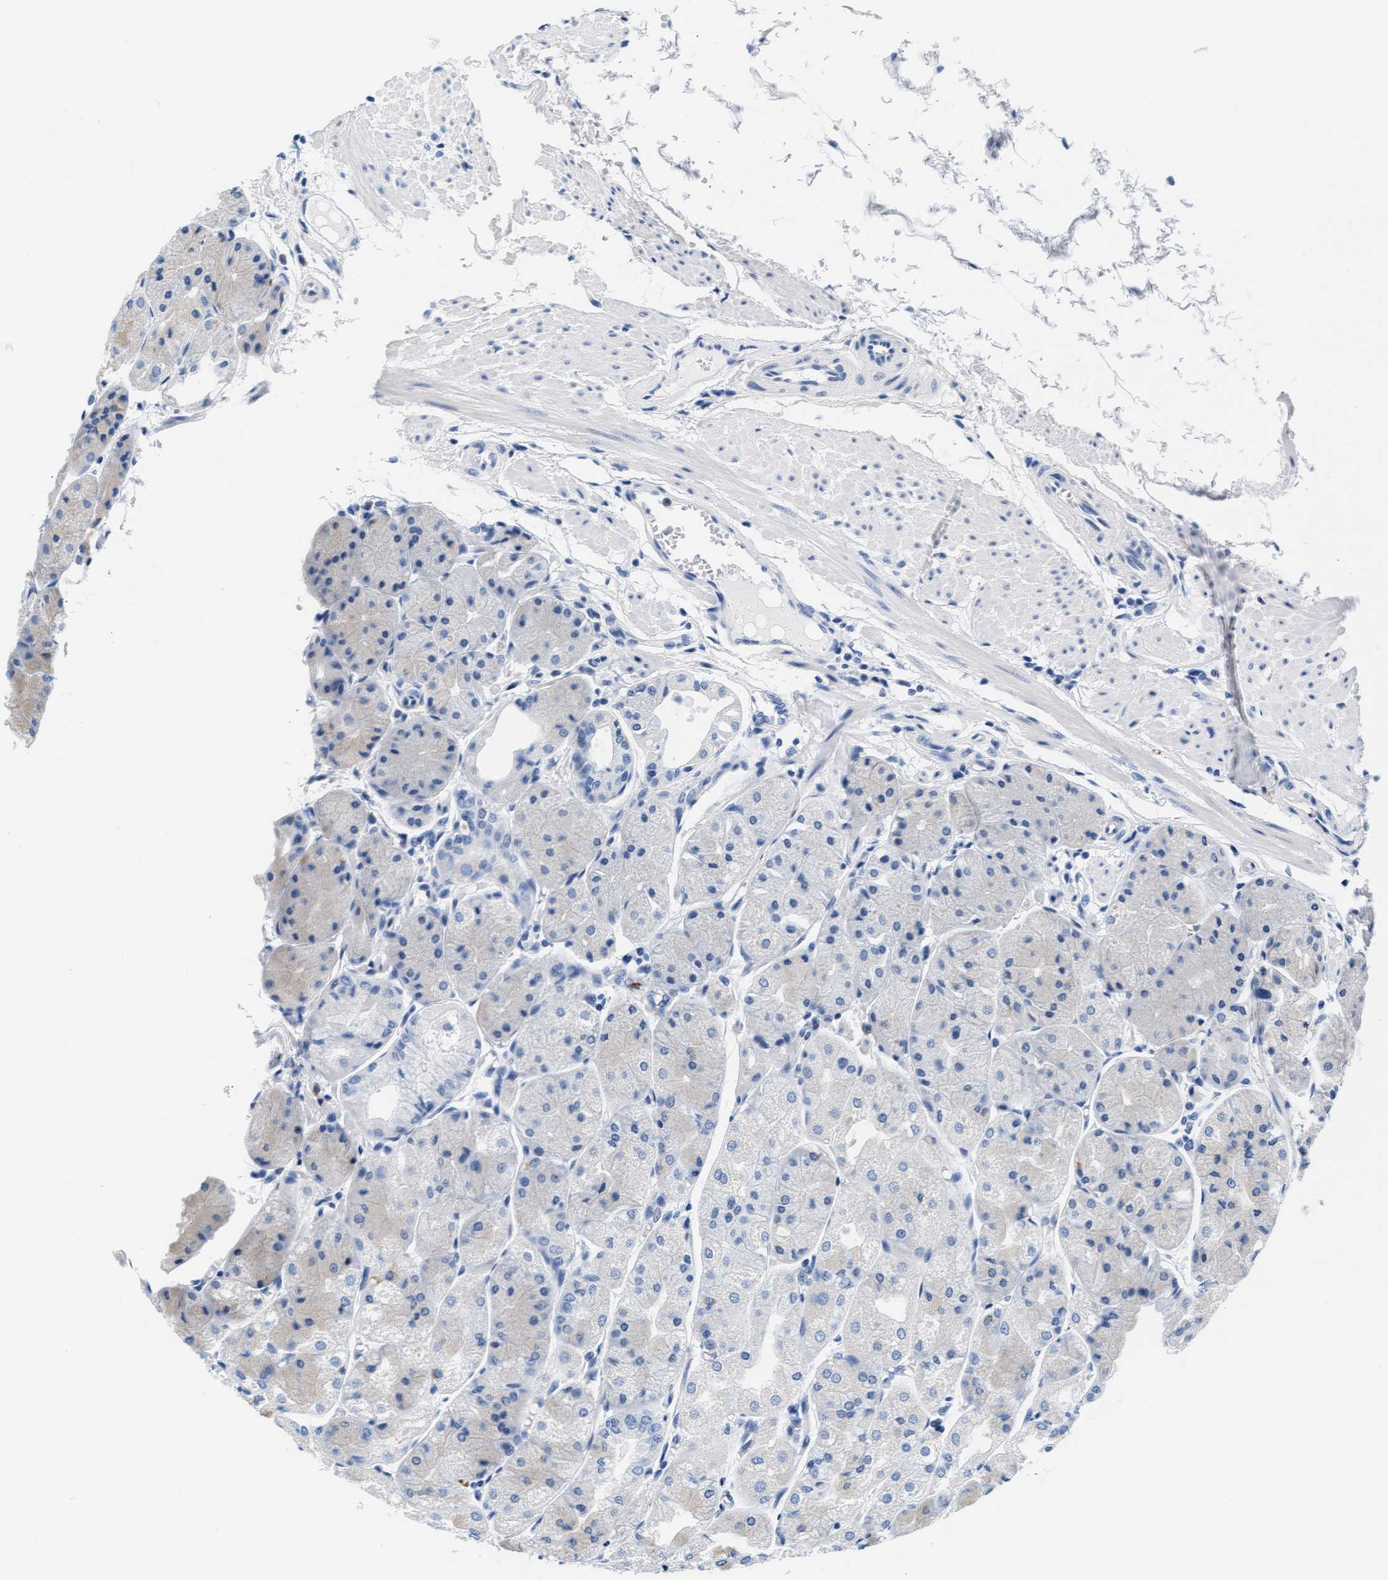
{"staining": {"intensity": "weak", "quantity": "<25%", "location": "cytoplasmic/membranous"}, "tissue": "stomach", "cell_type": "Glandular cells", "image_type": "normal", "snomed": [{"axis": "morphology", "description": "Normal tissue, NOS"}, {"axis": "topography", "description": "Stomach, upper"}], "caption": "Image shows no protein positivity in glandular cells of benign stomach.", "gene": "MMP8", "patient": {"sex": "male", "age": 72}}